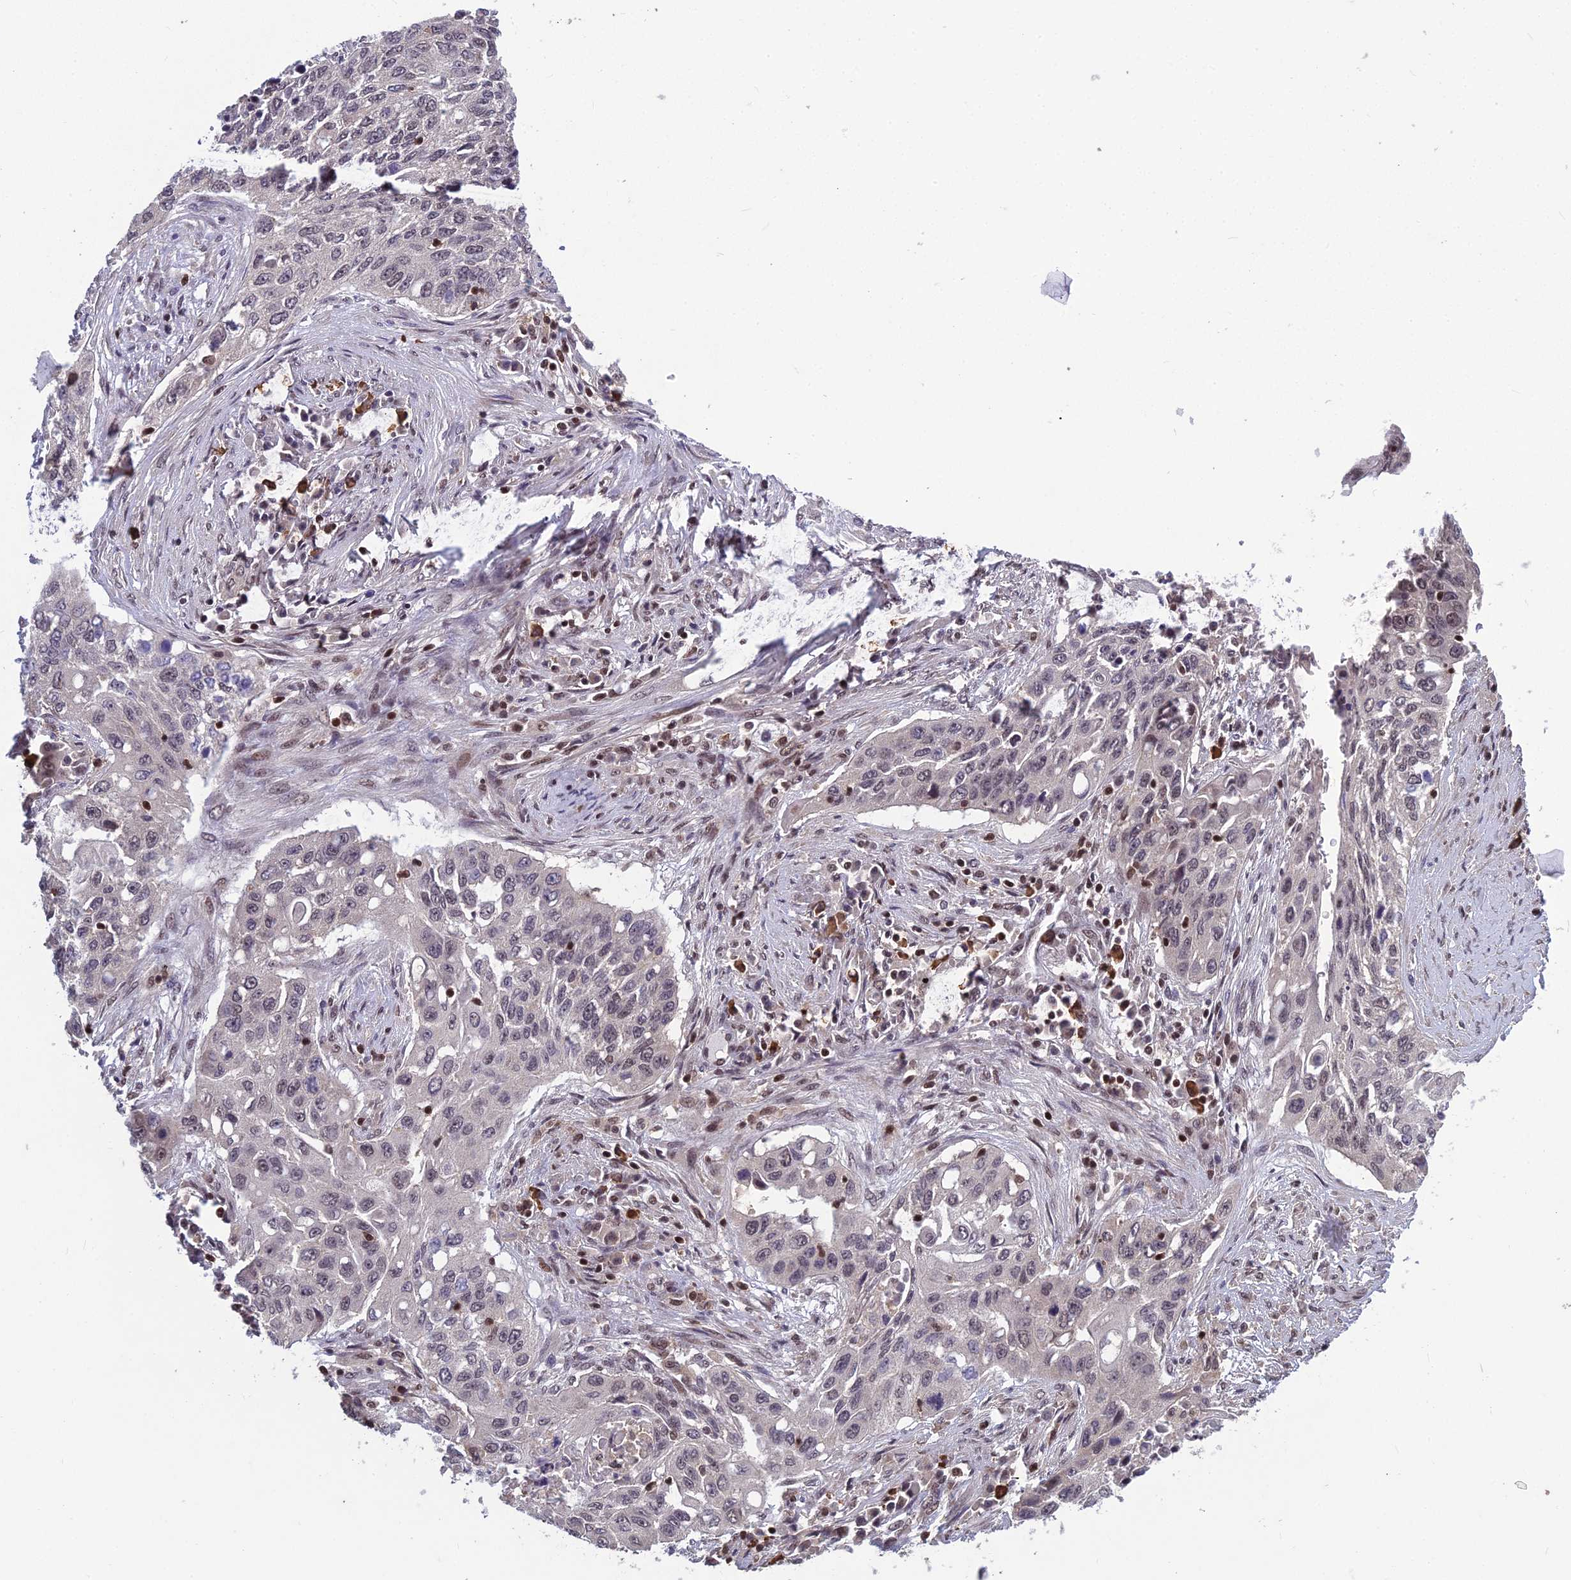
{"staining": {"intensity": "weak", "quantity": "<25%", "location": "nuclear"}, "tissue": "lung cancer", "cell_type": "Tumor cells", "image_type": "cancer", "snomed": [{"axis": "morphology", "description": "Squamous cell carcinoma, NOS"}, {"axis": "topography", "description": "Lung"}], "caption": "Immunohistochemistry micrograph of human lung squamous cell carcinoma stained for a protein (brown), which exhibits no expression in tumor cells.", "gene": "GMEB1", "patient": {"sex": "female", "age": 63}}